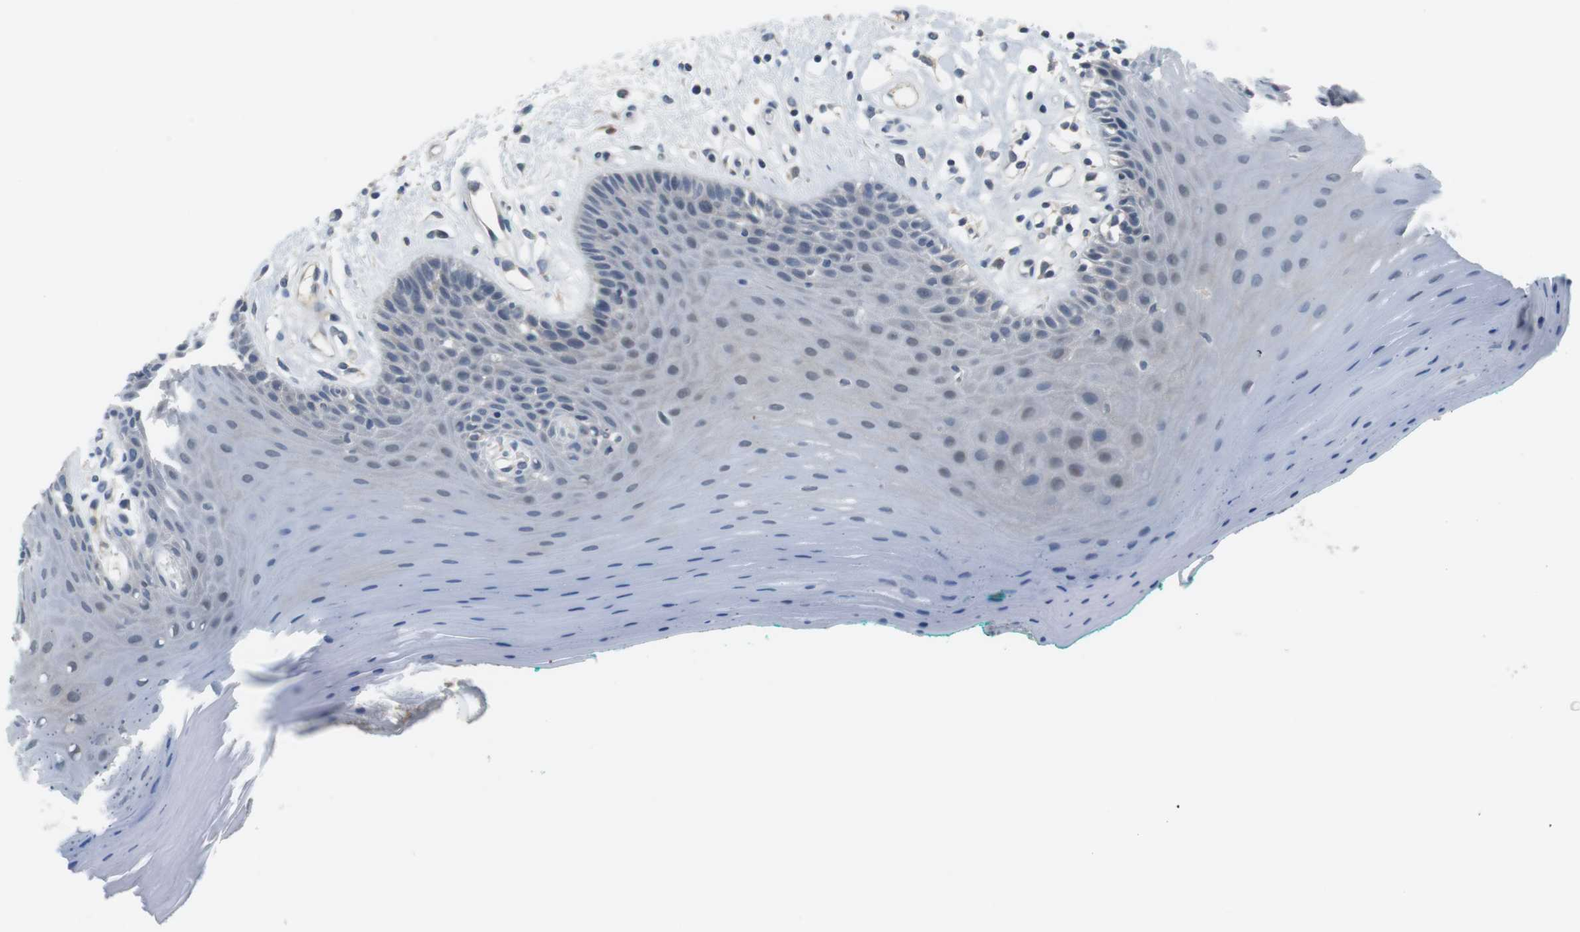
{"staining": {"intensity": "negative", "quantity": "none", "location": "none"}, "tissue": "oral mucosa", "cell_type": "Squamous epithelial cells", "image_type": "normal", "snomed": [{"axis": "morphology", "description": "Normal tissue, NOS"}, {"axis": "topography", "description": "Skeletal muscle"}, {"axis": "topography", "description": "Oral tissue"}], "caption": "Immunohistochemistry (IHC) histopathology image of normal oral mucosa: human oral mucosa stained with DAB (3,3'-diaminobenzidine) exhibits no significant protein expression in squamous epithelial cells.", "gene": "WNT7A", "patient": {"sex": "male", "age": 58}}